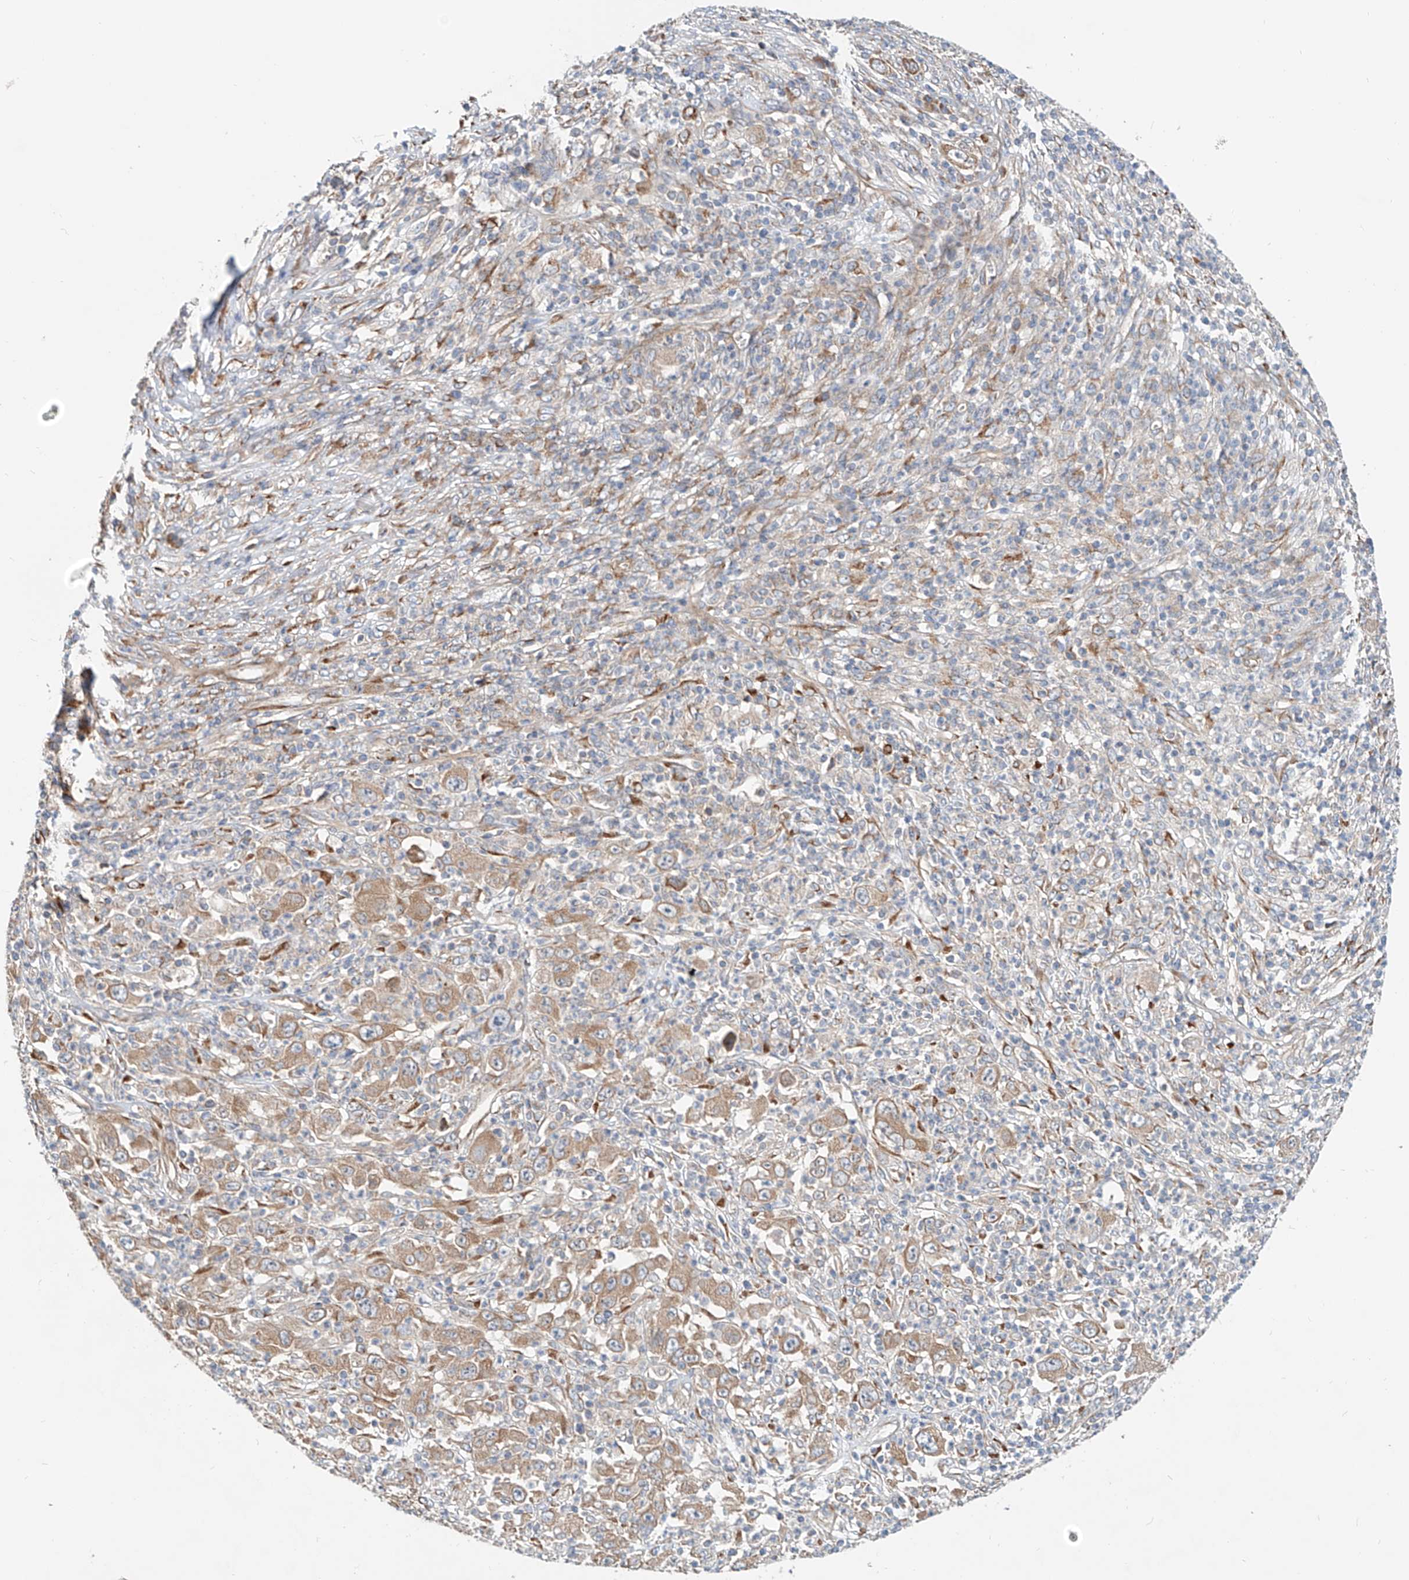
{"staining": {"intensity": "moderate", "quantity": "<25%", "location": "cytoplasmic/membranous"}, "tissue": "melanoma", "cell_type": "Tumor cells", "image_type": "cancer", "snomed": [{"axis": "morphology", "description": "Malignant melanoma, Metastatic site"}, {"axis": "topography", "description": "Skin"}], "caption": "Human malignant melanoma (metastatic site) stained with a brown dye shows moderate cytoplasmic/membranous positive positivity in approximately <25% of tumor cells.", "gene": "SNAP29", "patient": {"sex": "female", "age": 56}}